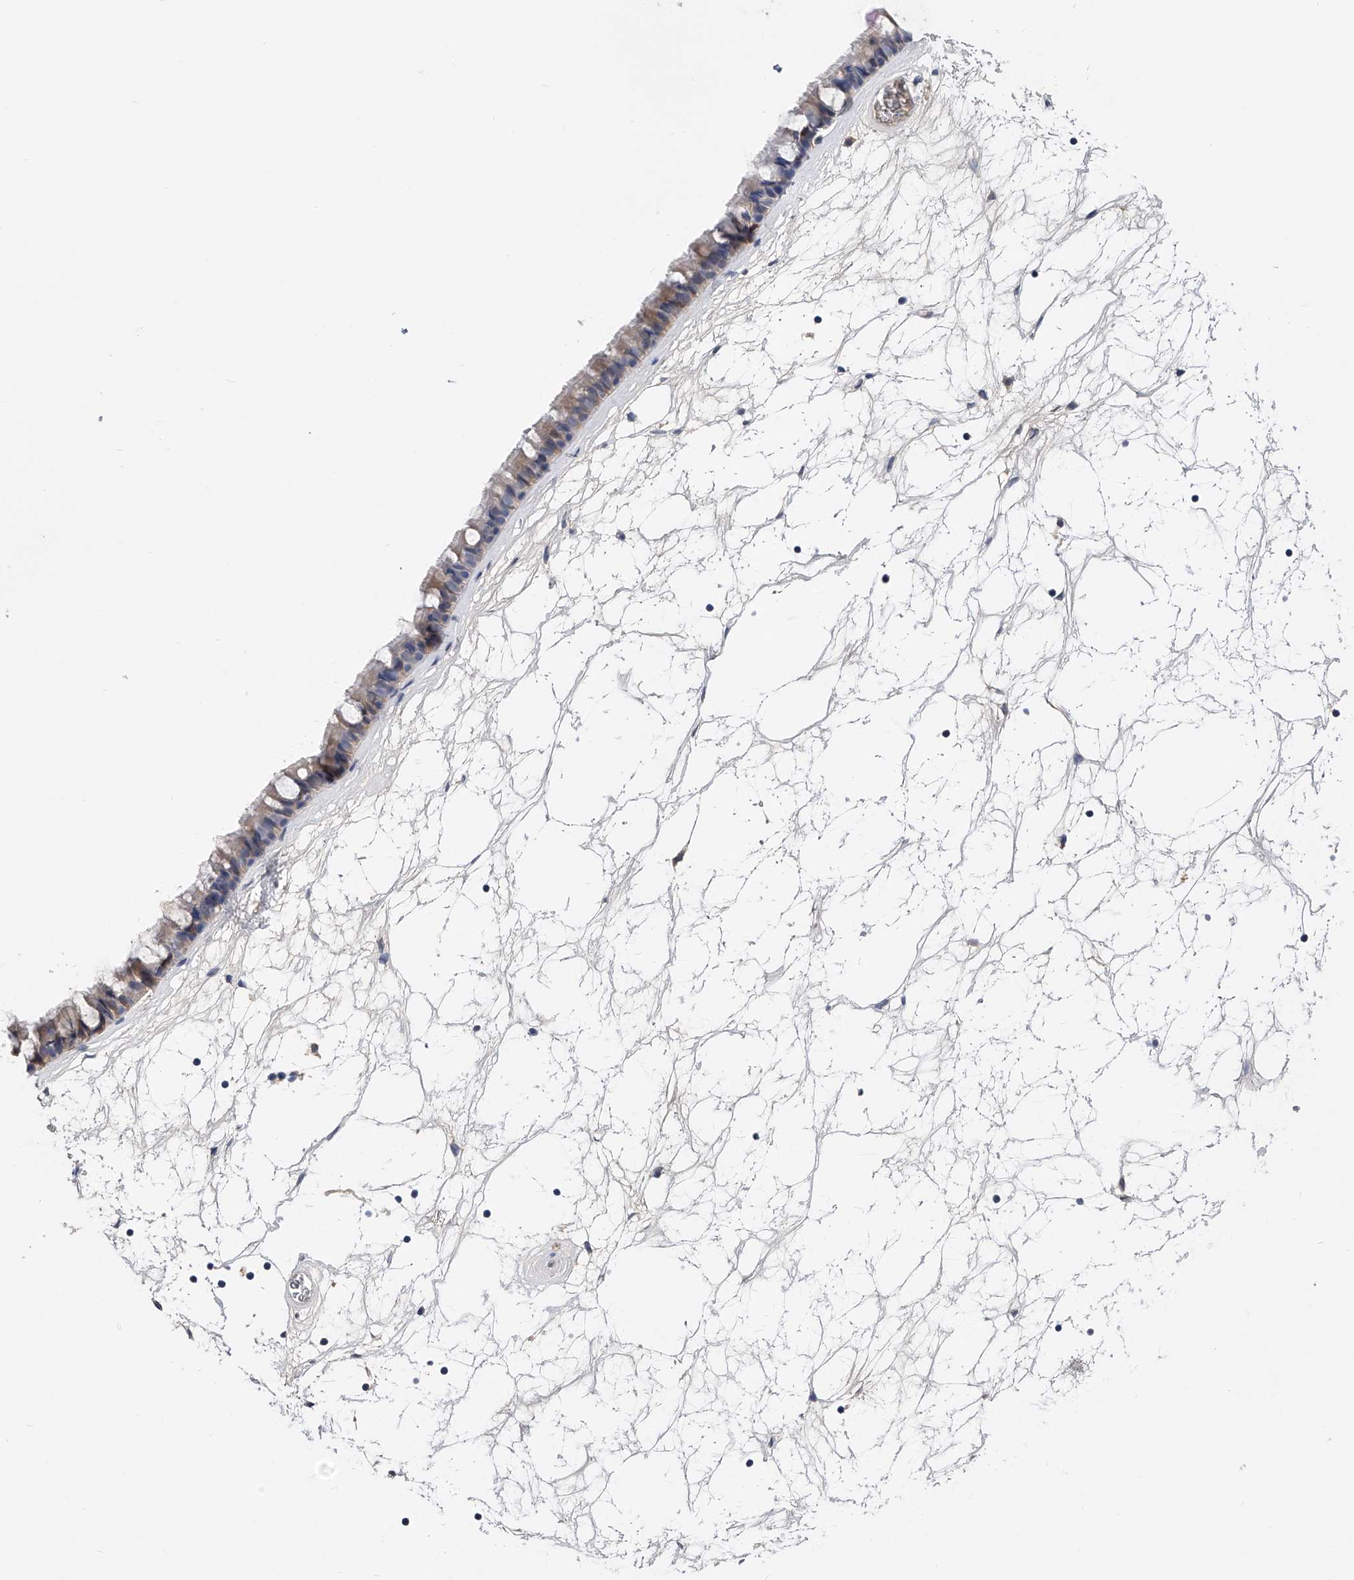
{"staining": {"intensity": "weak", "quantity": "25%-75%", "location": "cytoplasmic/membranous"}, "tissue": "nasopharynx", "cell_type": "Respiratory epithelial cells", "image_type": "normal", "snomed": [{"axis": "morphology", "description": "Normal tissue, NOS"}, {"axis": "topography", "description": "Nasopharynx"}], "caption": "Weak cytoplasmic/membranous staining for a protein is present in about 25%-75% of respiratory epithelial cells of unremarkable nasopharynx using IHC.", "gene": "PGM3", "patient": {"sex": "male", "age": 64}}